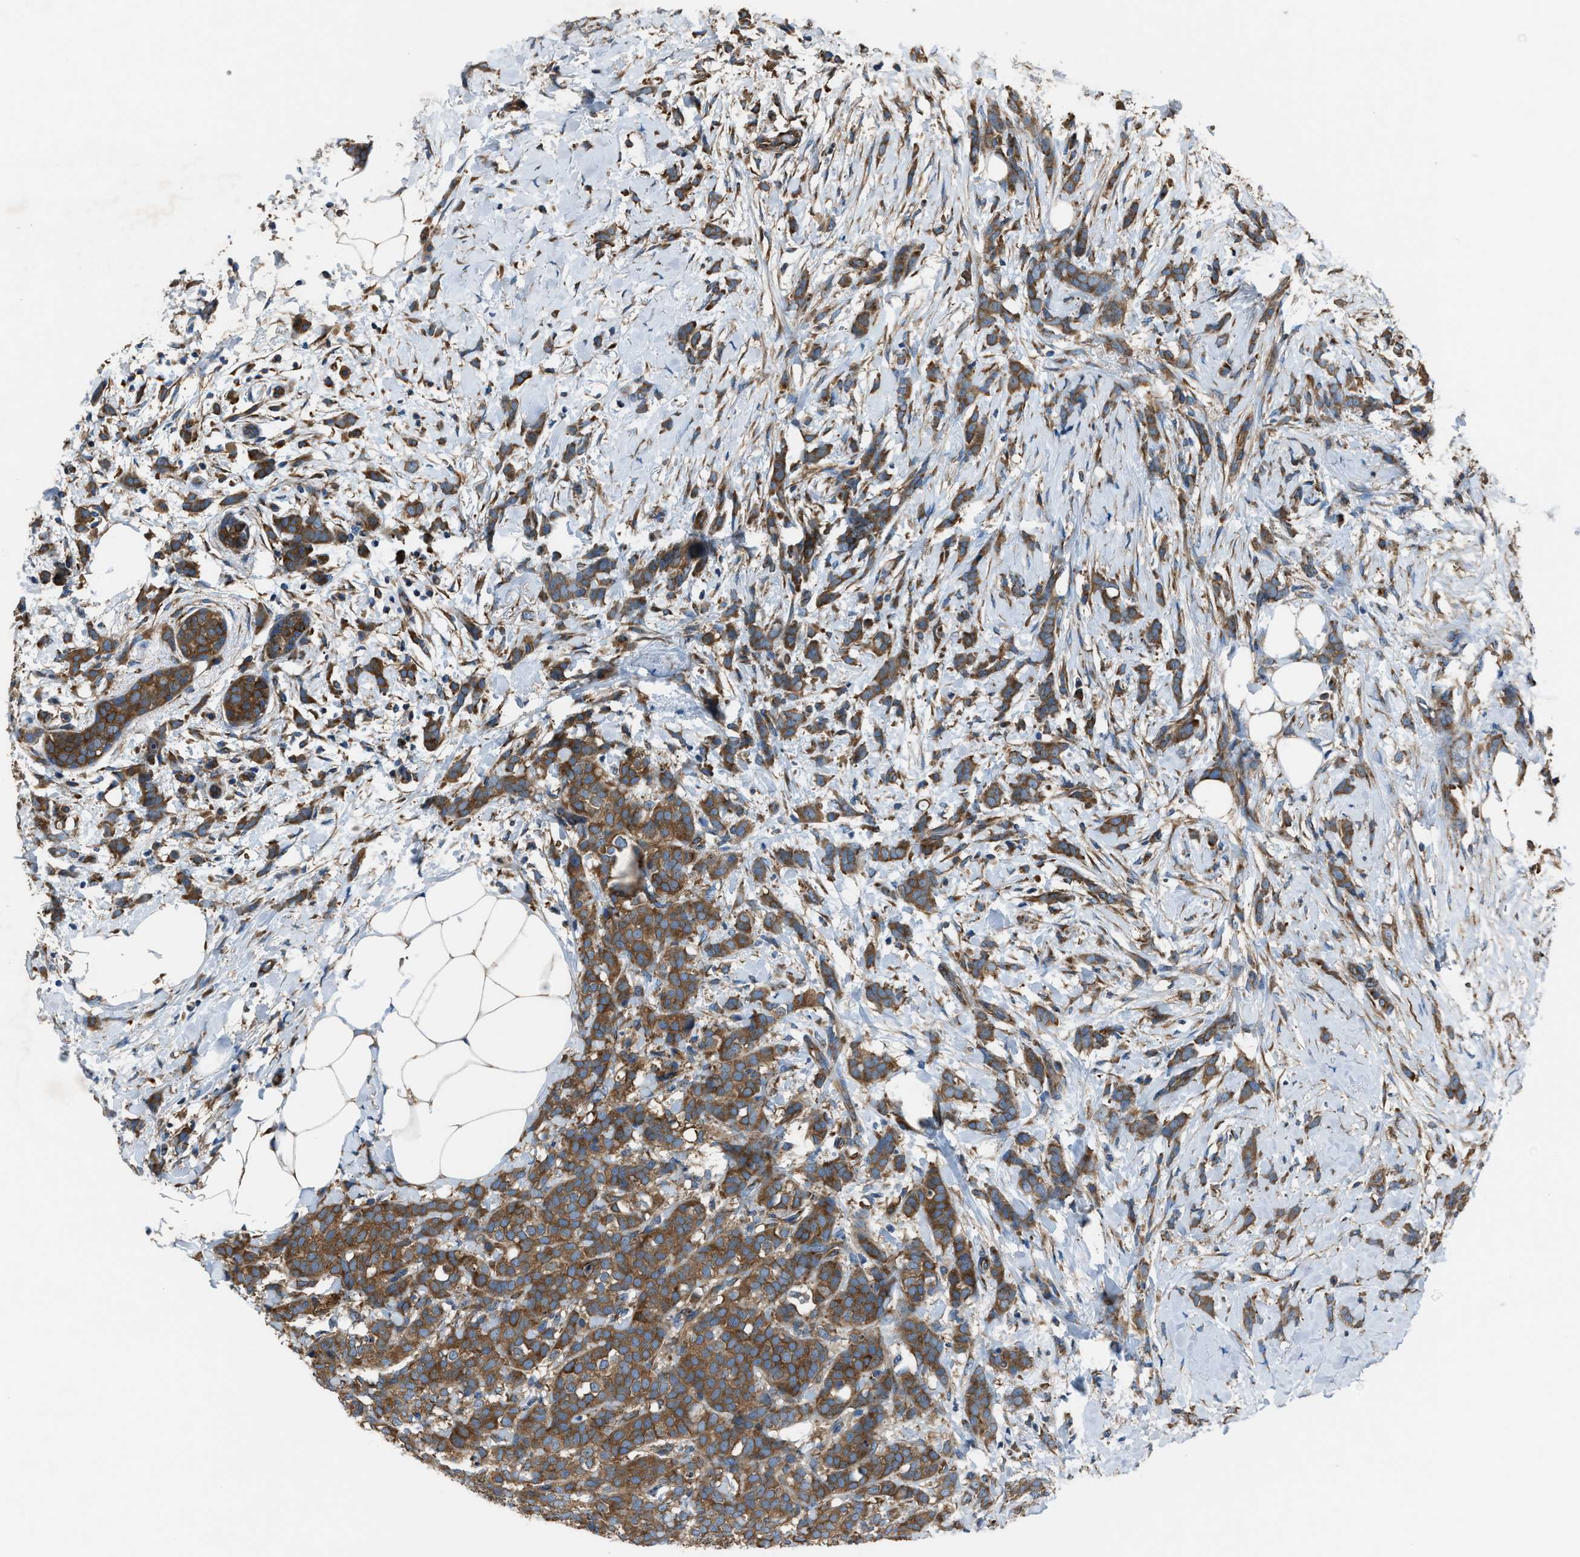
{"staining": {"intensity": "moderate", "quantity": ">75%", "location": "cytoplasmic/membranous"}, "tissue": "breast cancer", "cell_type": "Tumor cells", "image_type": "cancer", "snomed": [{"axis": "morphology", "description": "Lobular carcinoma, in situ"}, {"axis": "morphology", "description": "Lobular carcinoma"}, {"axis": "topography", "description": "Breast"}], "caption": "Protein staining exhibits moderate cytoplasmic/membranous positivity in approximately >75% of tumor cells in breast cancer. The protein is shown in brown color, while the nuclei are stained blue.", "gene": "TRPC1", "patient": {"sex": "female", "age": 41}}